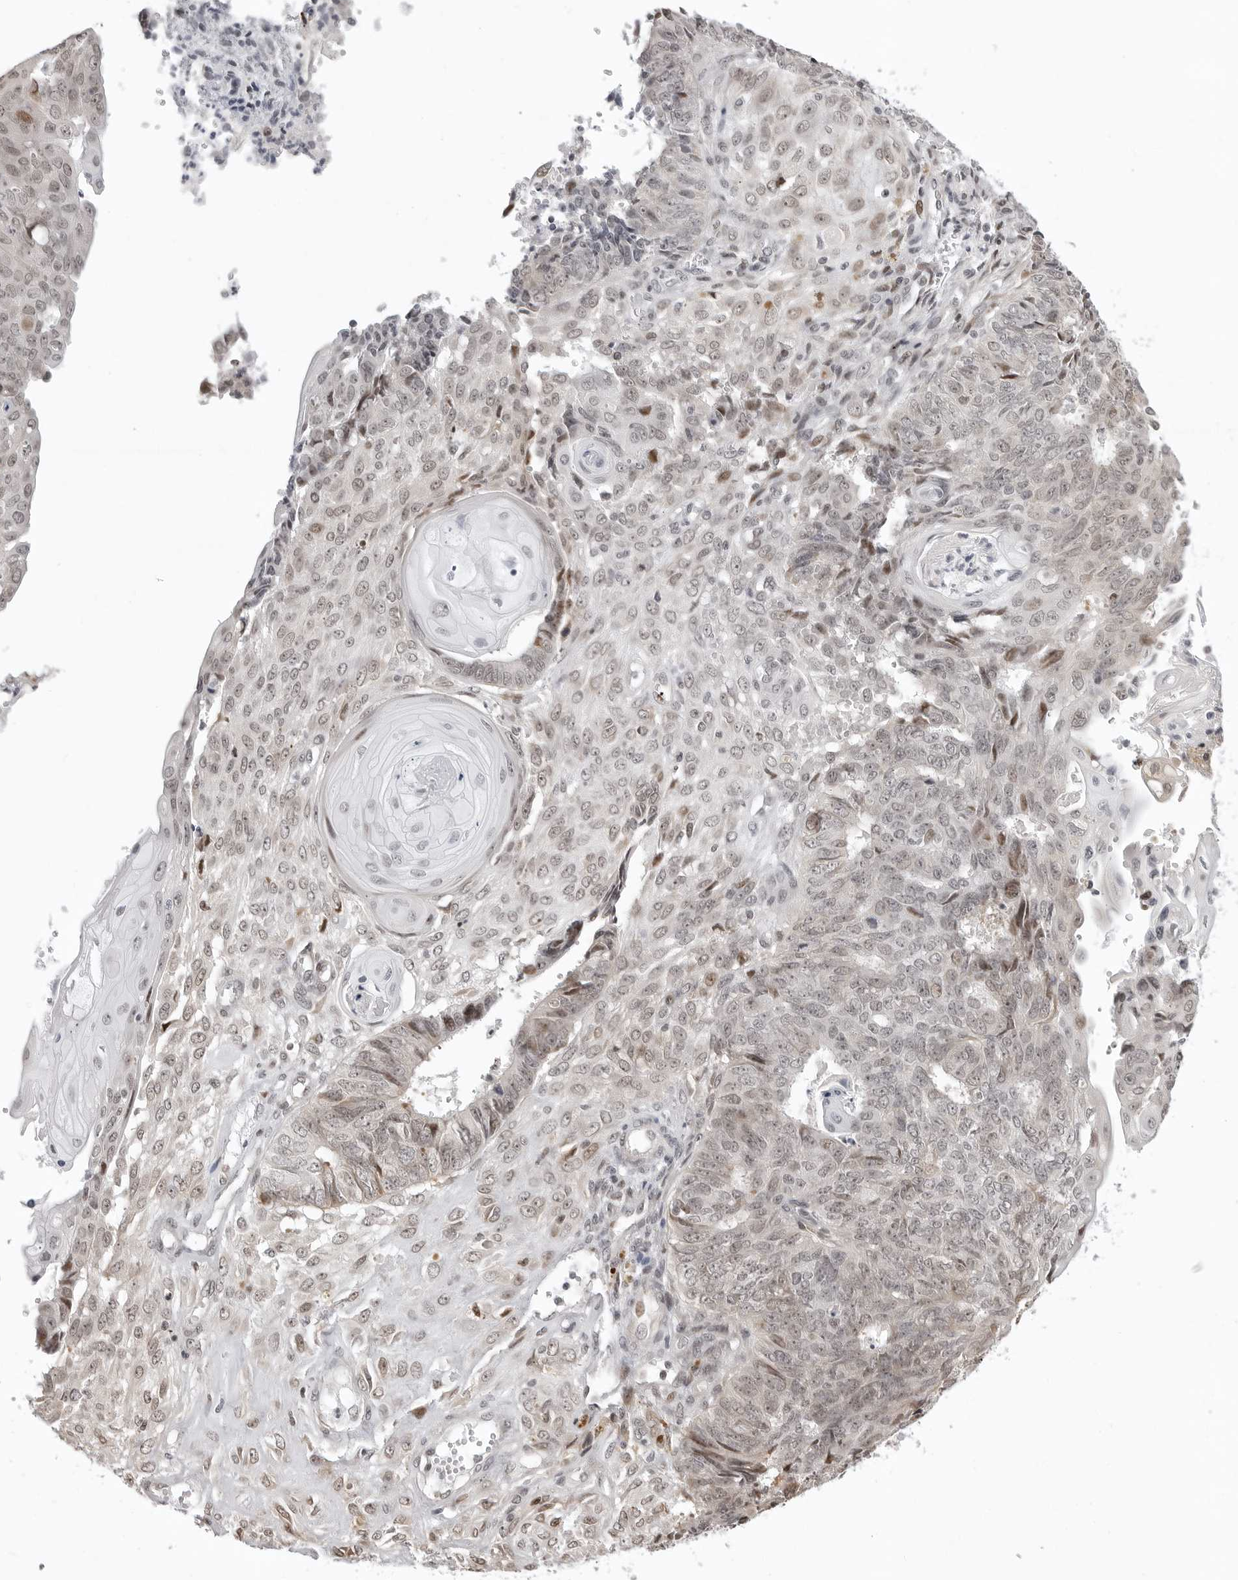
{"staining": {"intensity": "weak", "quantity": "<25%", "location": "nuclear"}, "tissue": "endometrial cancer", "cell_type": "Tumor cells", "image_type": "cancer", "snomed": [{"axis": "morphology", "description": "Adenocarcinoma, NOS"}, {"axis": "topography", "description": "Endometrium"}], "caption": "Endometrial cancer was stained to show a protein in brown. There is no significant positivity in tumor cells.", "gene": "PHF3", "patient": {"sex": "female", "age": 32}}